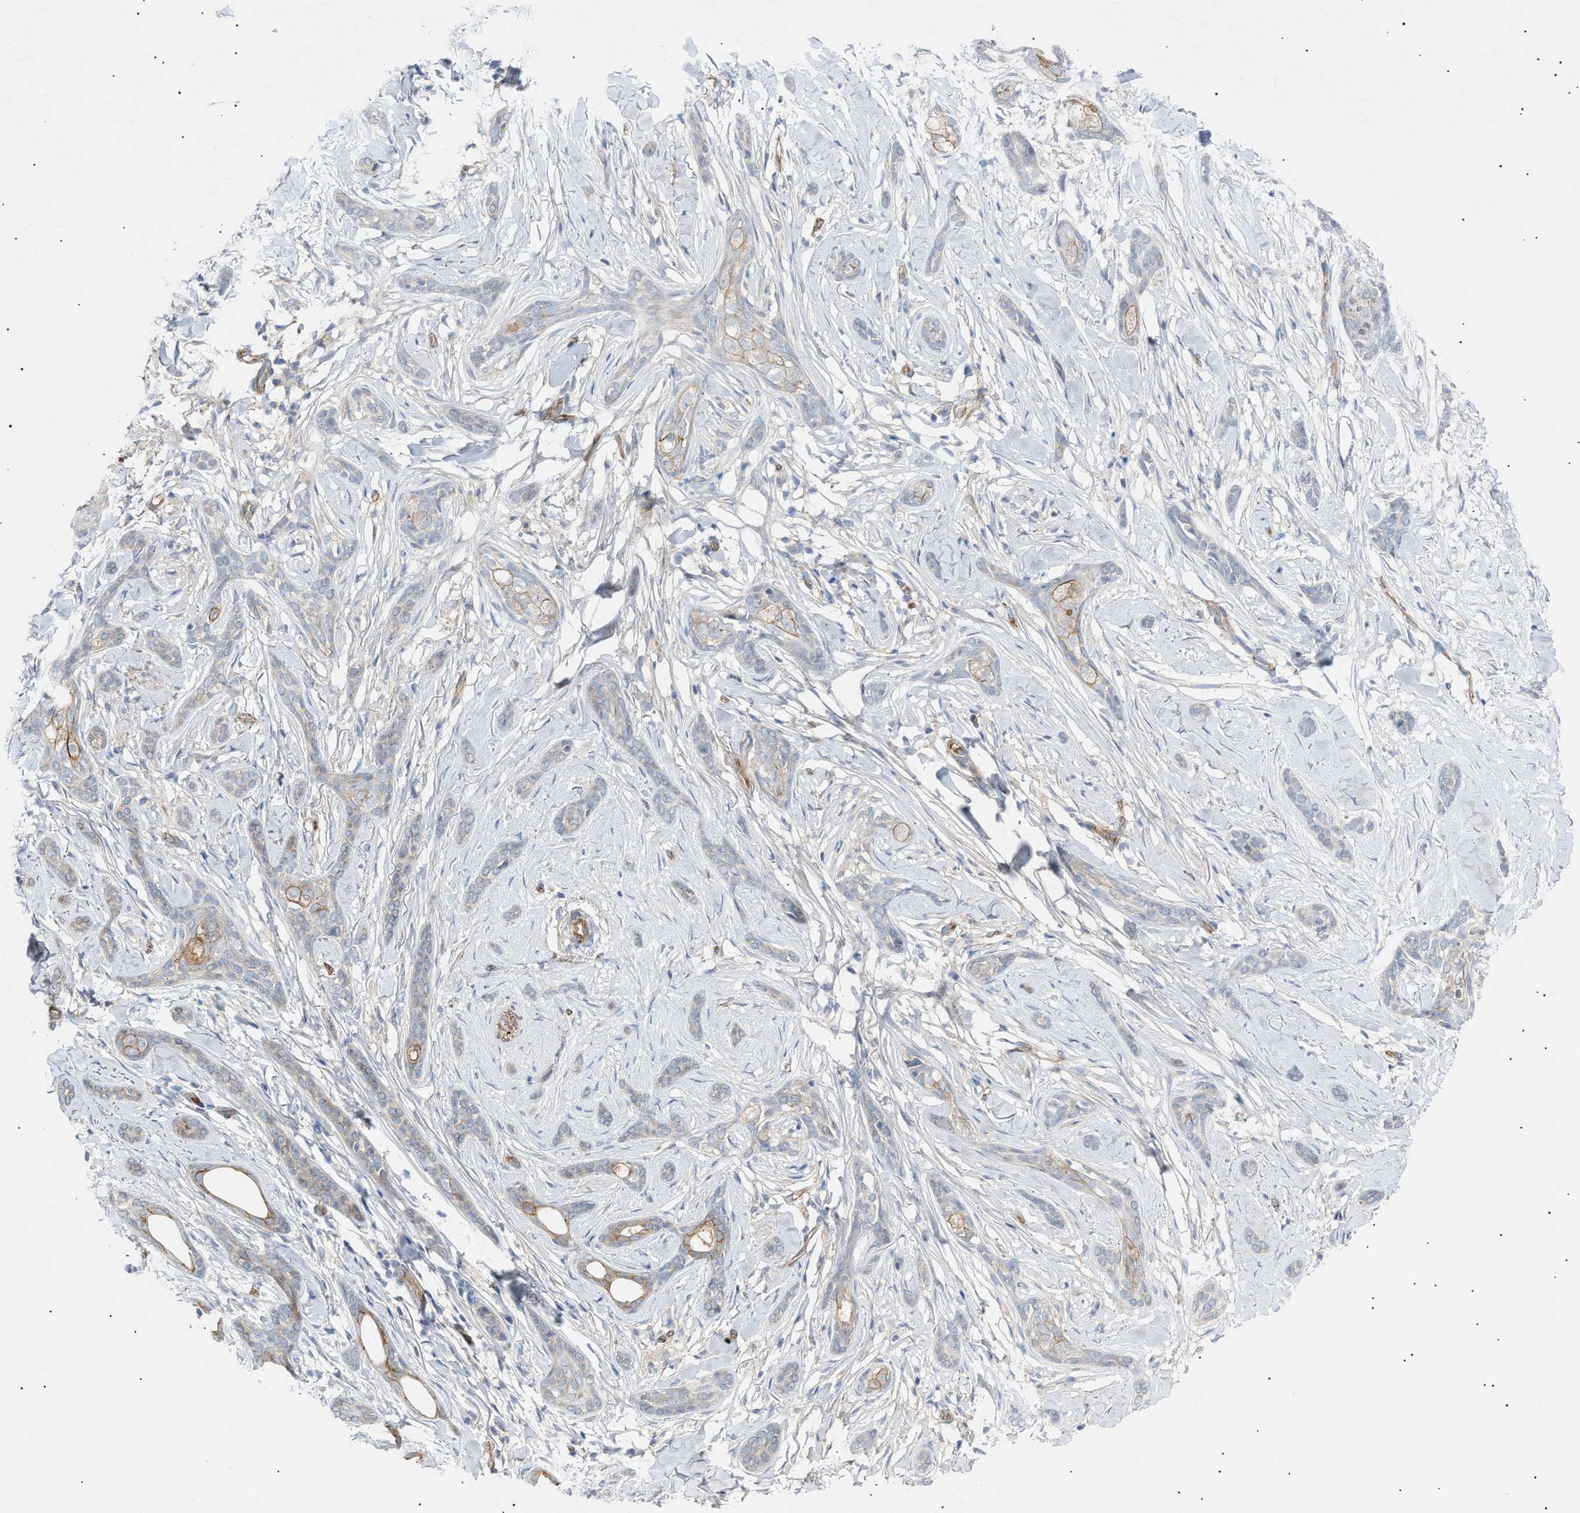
{"staining": {"intensity": "weak", "quantity": "<25%", "location": "cytoplasmic/membranous"}, "tissue": "skin cancer", "cell_type": "Tumor cells", "image_type": "cancer", "snomed": [{"axis": "morphology", "description": "Basal cell carcinoma"}, {"axis": "morphology", "description": "Adnexal tumor, benign"}, {"axis": "topography", "description": "Skin"}], "caption": "Micrograph shows no protein positivity in tumor cells of basal cell carcinoma (skin) tissue.", "gene": "ZFHX2", "patient": {"sex": "female", "age": 42}}